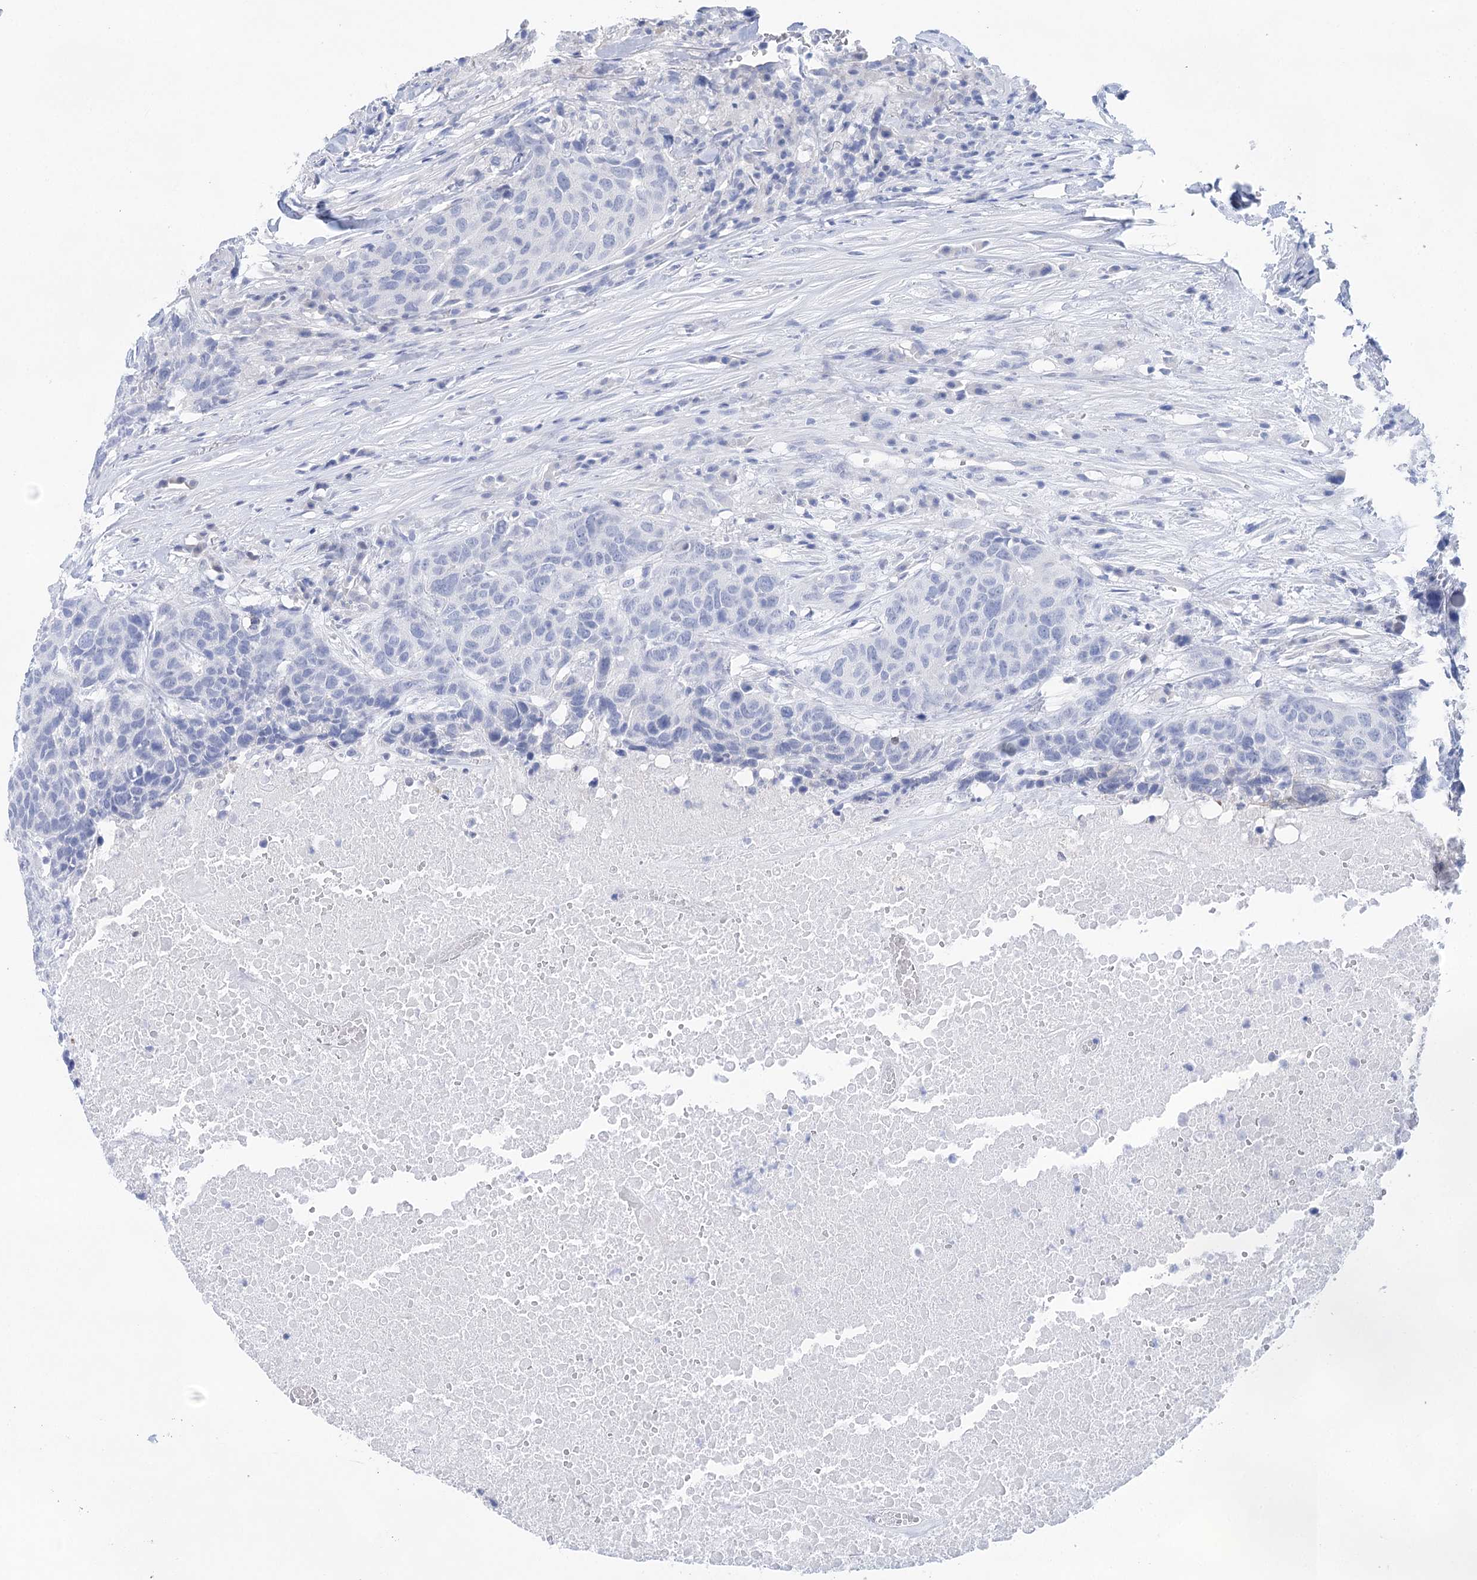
{"staining": {"intensity": "negative", "quantity": "none", "location": "none"}, "tissue": "head and neck cancer", "cell_type": "Tumor cells", "image_type": "cancer", "snomed": [{"axis": "morphology", "description": "Squamous cell carcinoma, NOS"}, {"axis": "topography", "description": "Head-Neck"}], "caption": "A histopathology image of head and neck cancer stained for a protein shows no brown staining in tumor cells.", "gene": "LALBA", "patient": {"sex": "male", "age": 66}}